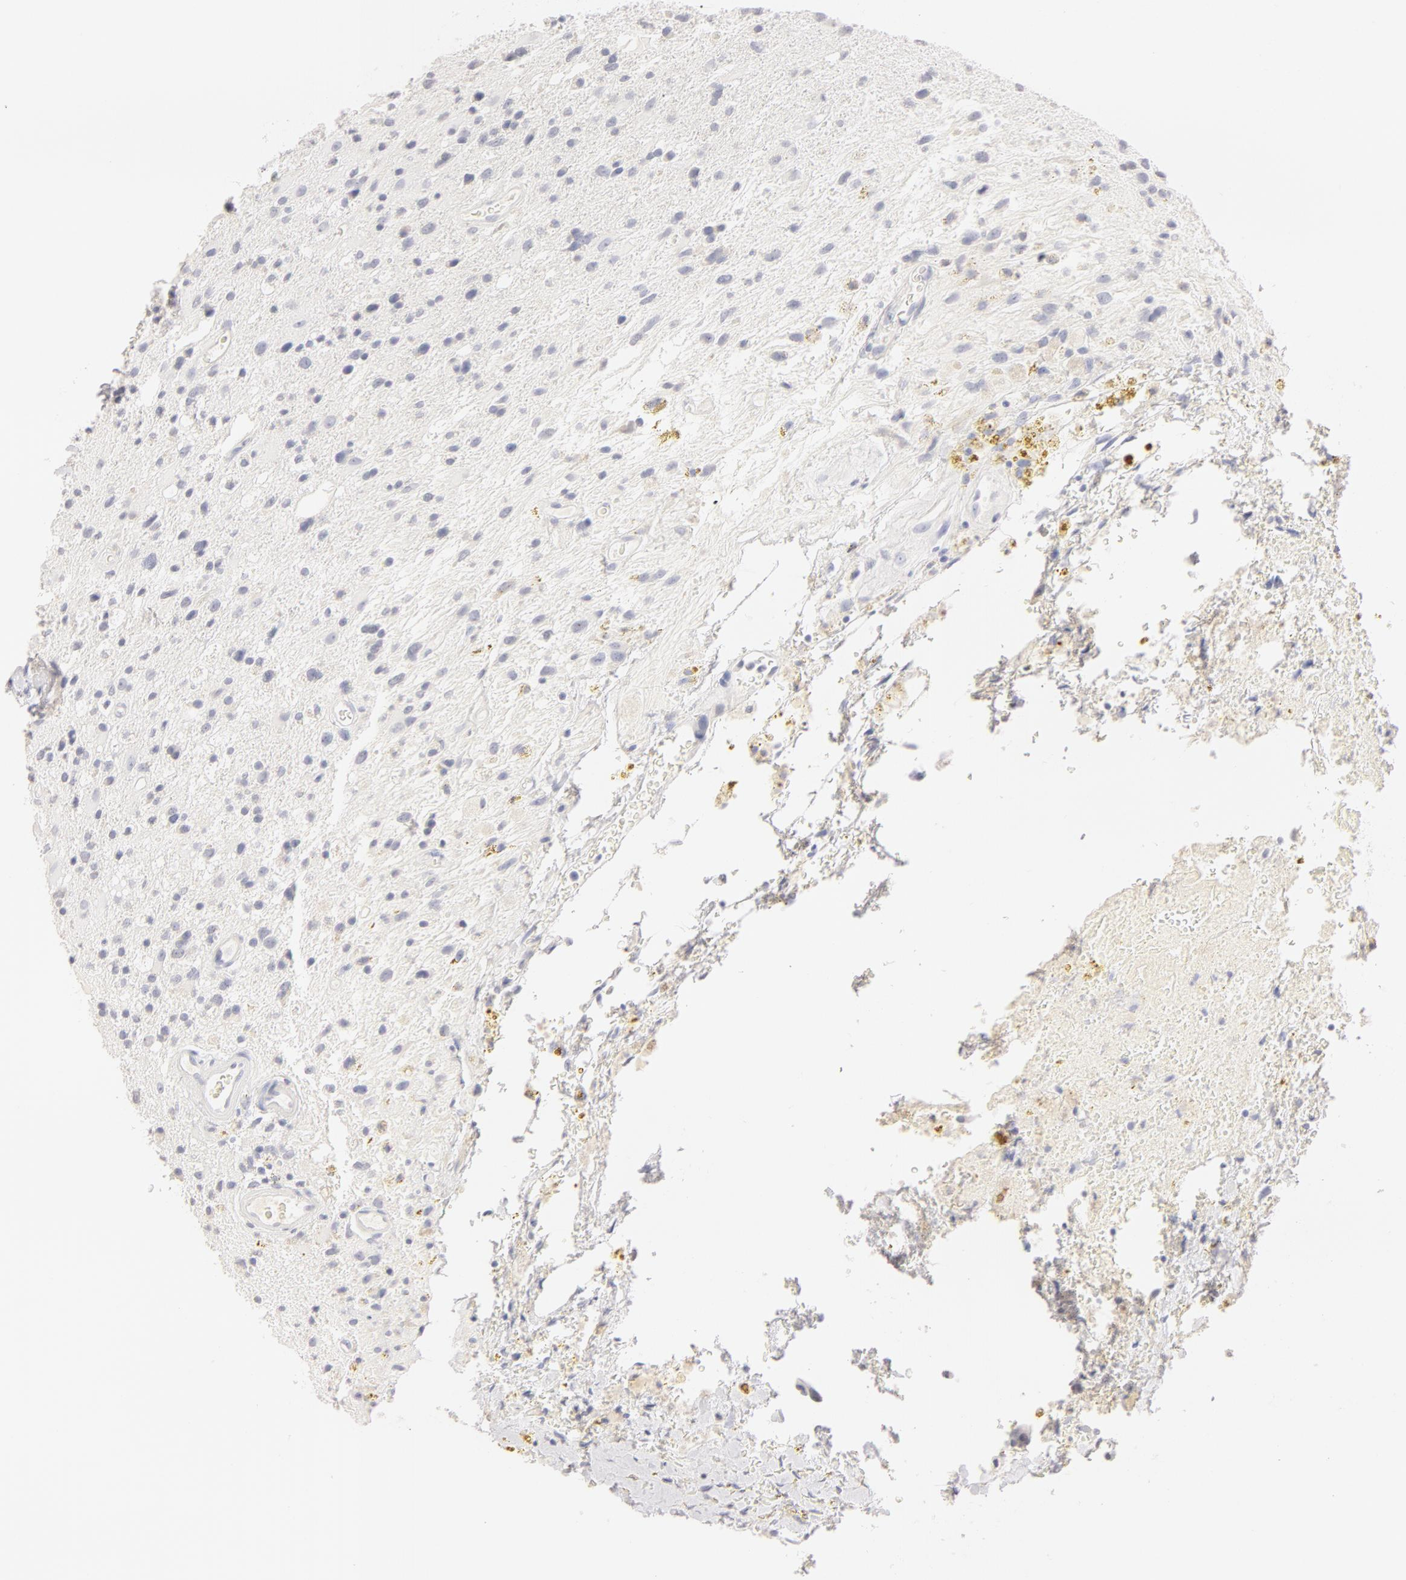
{"staining": {"intensity": "negative", "quantity": "none", "location": "none"}, "tissue": "glioma", "cell_type": "Tumor cells", "image_type": "cancer", "snomed": [{"axis": "morphology", "description": "Glioma, malignant, High grade"}, {"axis": "topography", "description": "Brain"}], "caption": "Immunohistochemistry image of human glioma stained for a protein (brown), which displays no staining in tumor cells.", "gene": "LGALS7B", "patient": {"sex": "male", "age": 48}}